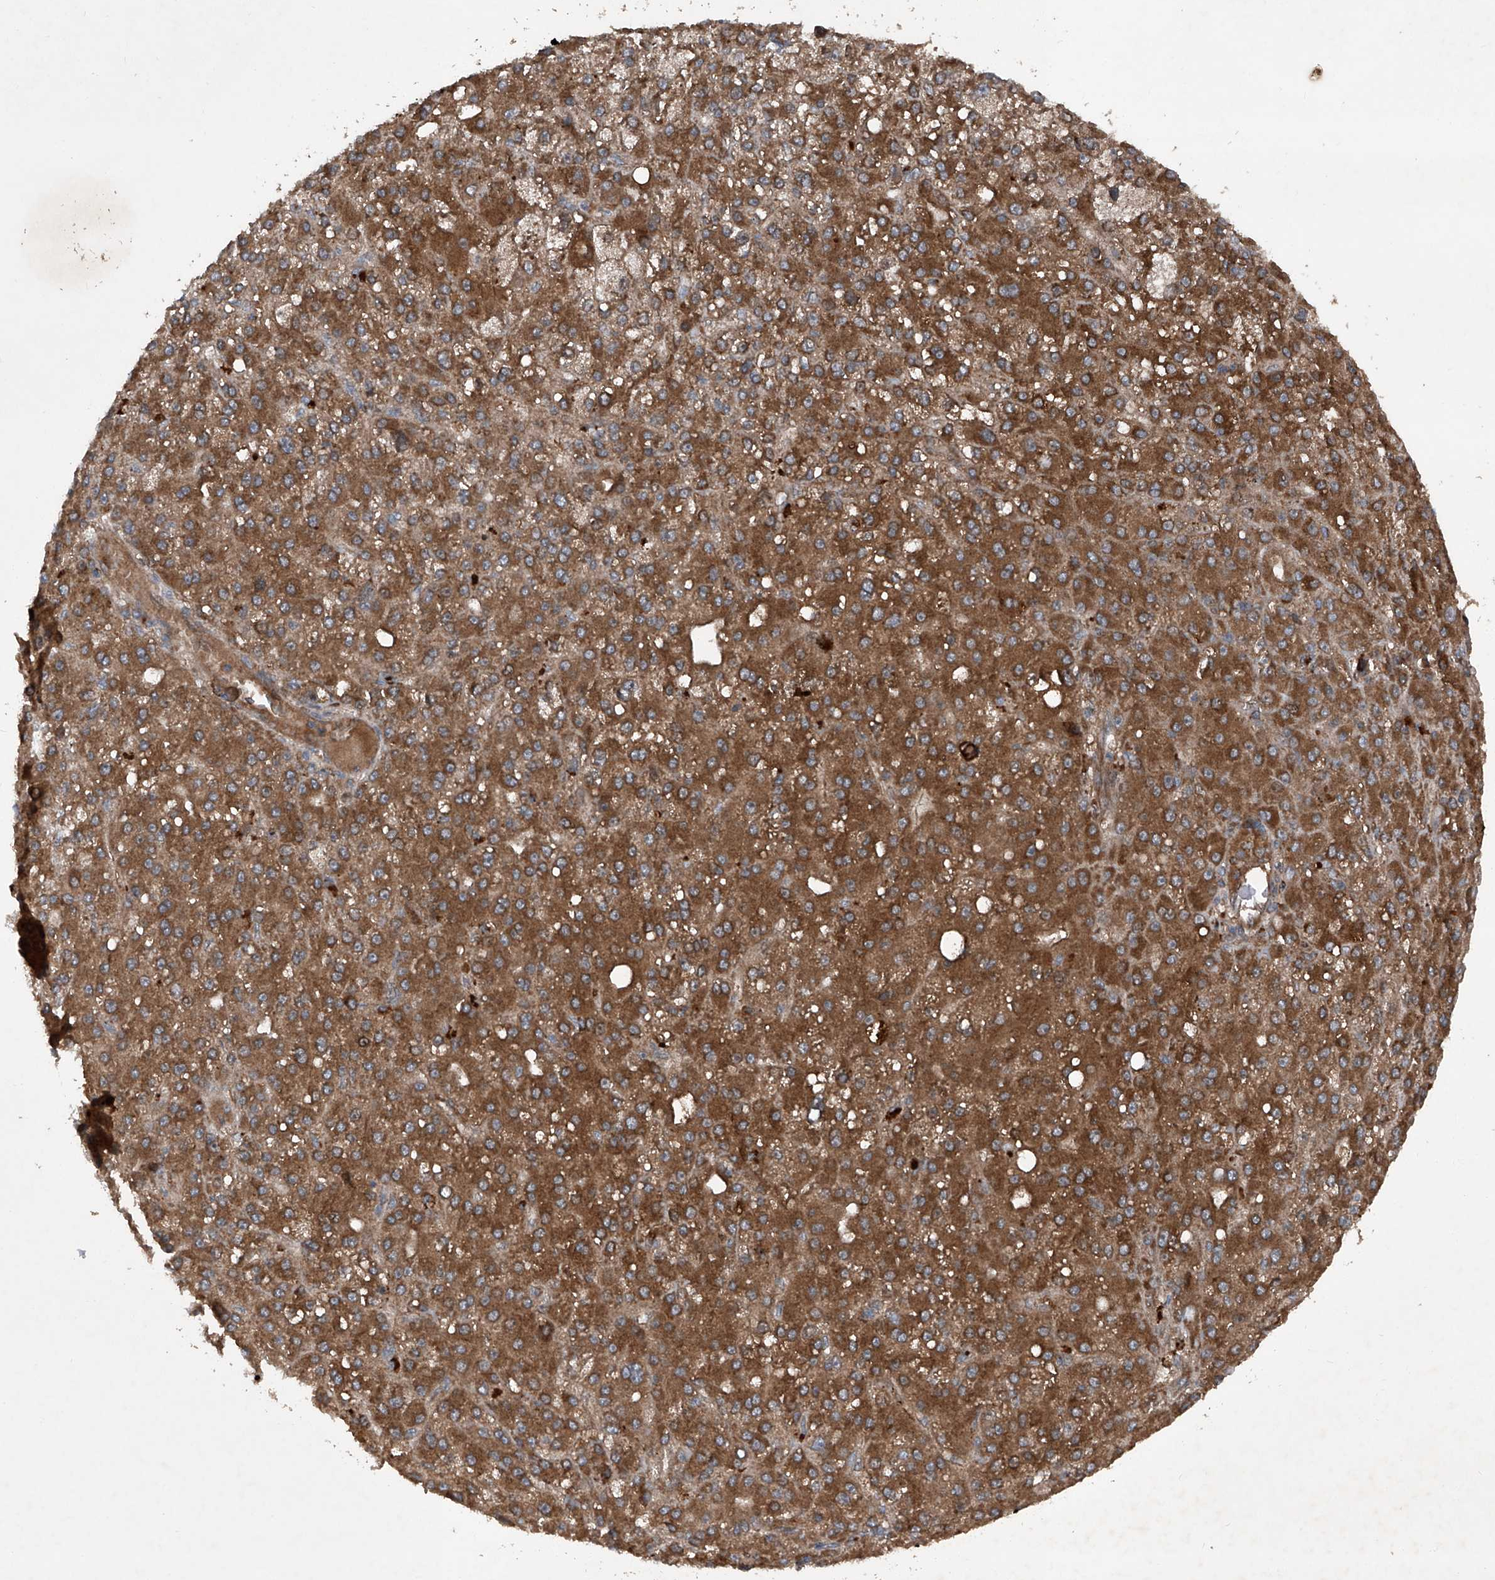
{"staining": {"intensity": "strong", "quantity": "25%-75%", "location": "cytoplasmic/membranous"}, "tissue": "liver cancer", "cell_type": "Tumor cells", "image_type": "cancer", "snomed": [{"axis": "morphology", "description": "Carcinoma, Hepatocellular, NOS"}, {"axis": "topography", "description": "Liver"}], "caption": "Protein analysis of liver cancer tissue exhibits strong cytoplasmic/membranous positivity in about 25%-75% of tumor cells.", "gene": "DAD1", "patient": {"sex": "male", "age": 67}}